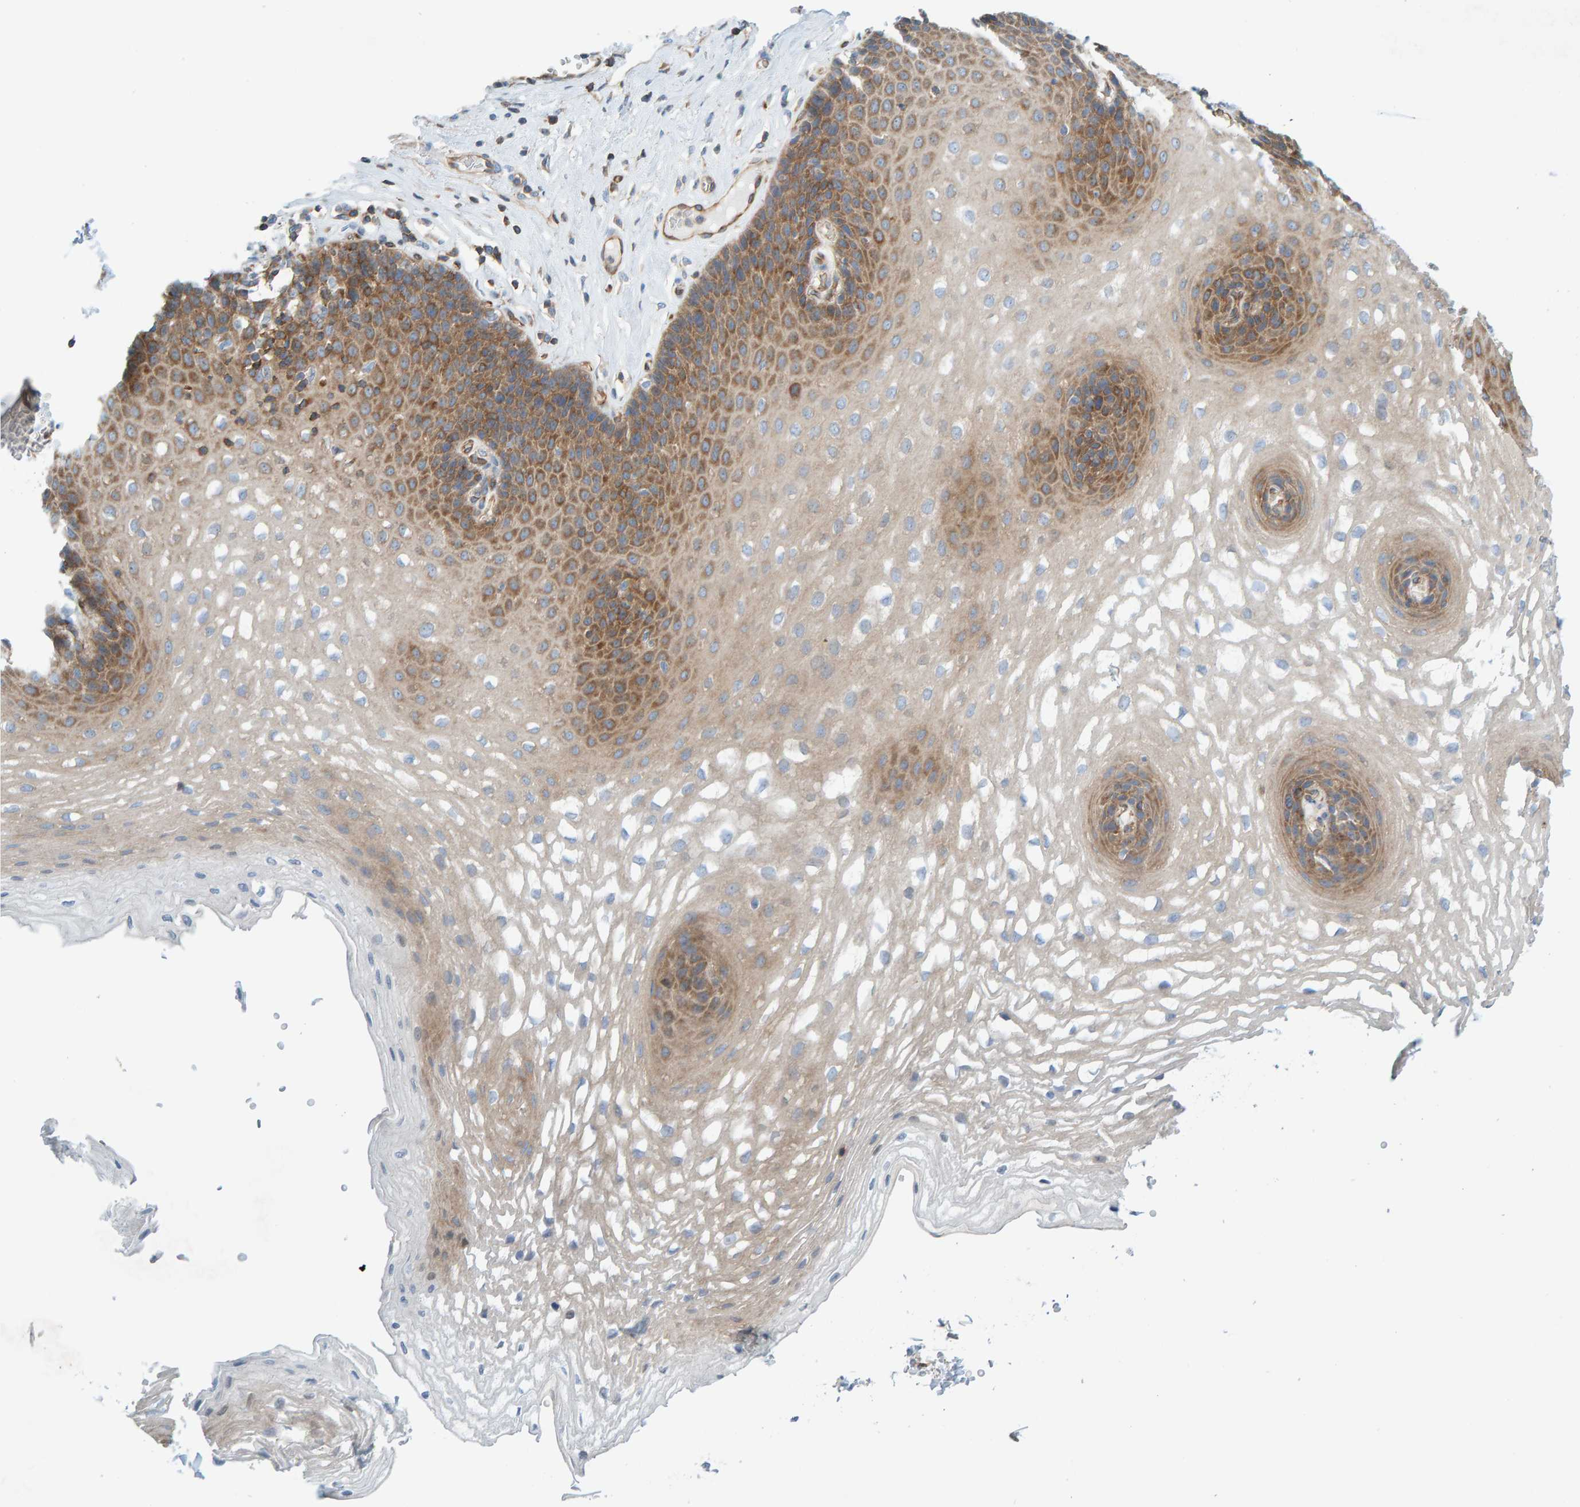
{"staining": {"intensity": "moderate", "quantity": "25%-75%", "location": "cytoplasmic/membranous"}, "tissue": "esophagus", "cell_type": "Squamous epithelial cells", "image_type": "normal", "snomed": [{"axis": "morphology", "description": "Normal tissue, NOS"}, {"axis": "topography", "description": "Esophagus"}], "caption": "IHC (DAB) staining of unremarkable esophagus displays moderate cytoplasmic/membranous protein expression in about 25%-75% of squamous epithelial cells. Immunohistochemistry stains the protein of interest in brown and the nuclei are stained blue.", "gene": "PRKD2", "patient": {"sex": "female", "age": 66}}